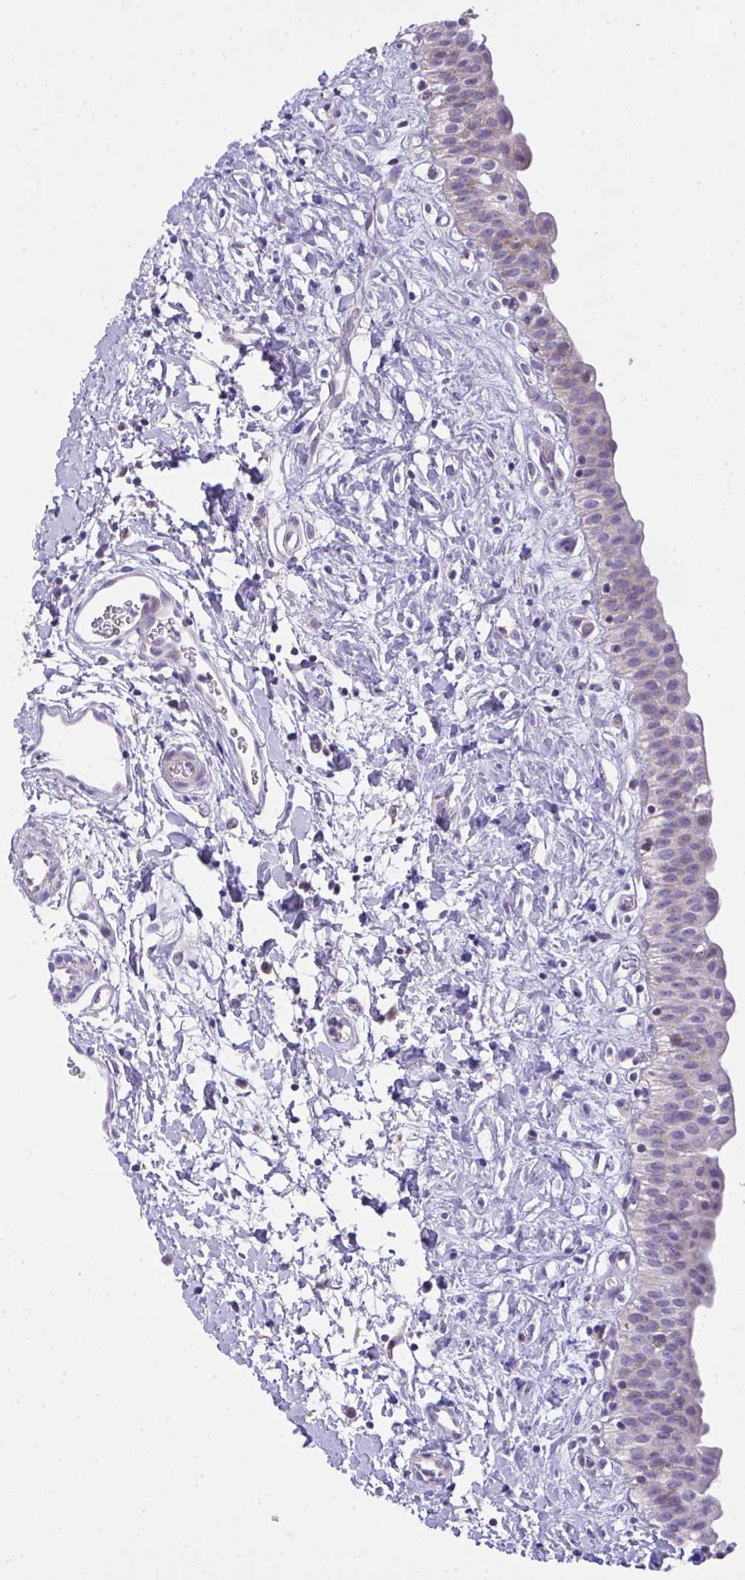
{"staining": {"intensity": "negative", "quantity": "none", "location": "none"}, "tissue": "urinary bladder", "cell_type": "Urothelial cells", "image_type": "normal", "snomed": [{"axis": "morphology", "description": "Normal tissue, NOS"}, {"axis": "topography", "description": "Urinary bladder"}], "caption": "Protein analysis of normal urinary bladder reveals no significant positivity in urothelial cells. The staining is performed using DAB (3,3'-diaminobenzidine) brown chromogen with nuclei counter-stained in using hematoxylin.", "gene": "CEP63", "patient": {"sex": "male", "age": 51}}